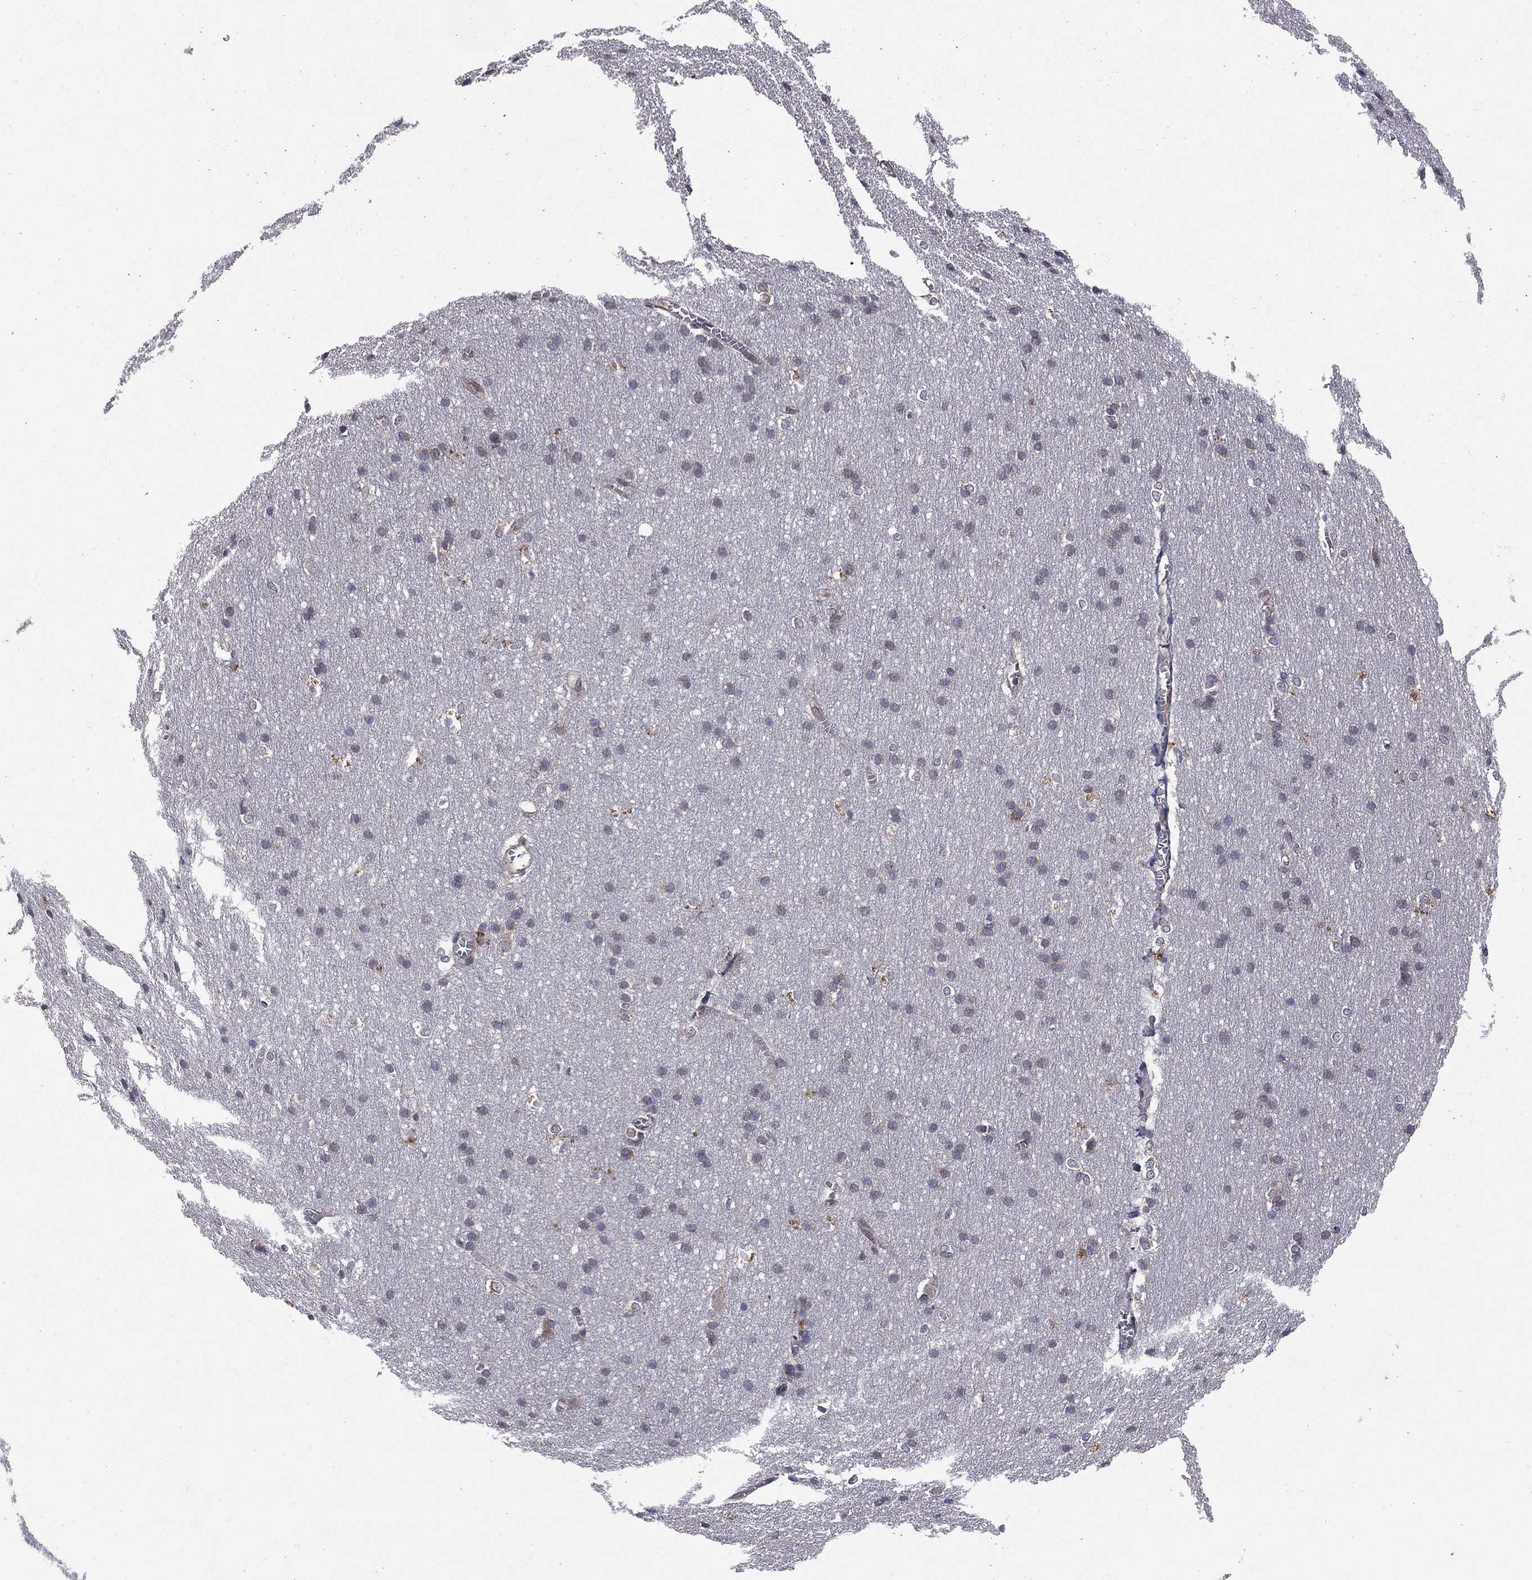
{"staining": {"intensity": "negative", "quantity": "none", "location": "none"}, "tissue": "cerebral cortex", "cell_type": "Endothelial cells", "image_type": "normal", "snomed": [{"axis": "morphology", "description": "Normal tissue, NOS"}, {"axis": "topography", "description": "Cerebral cortex"}], "caption": "Histopathology image shows no significant protein positivity in endothelial cells of normal cerebral cortex. Brightfield microscopy of IHC stained with DAB (3,3'-diaminobenzidine) (brown) and hematoxylin (blue), captured at high magnification.", "gene": "YIF1A", "patient": {"sex": "male", "age": 37}}